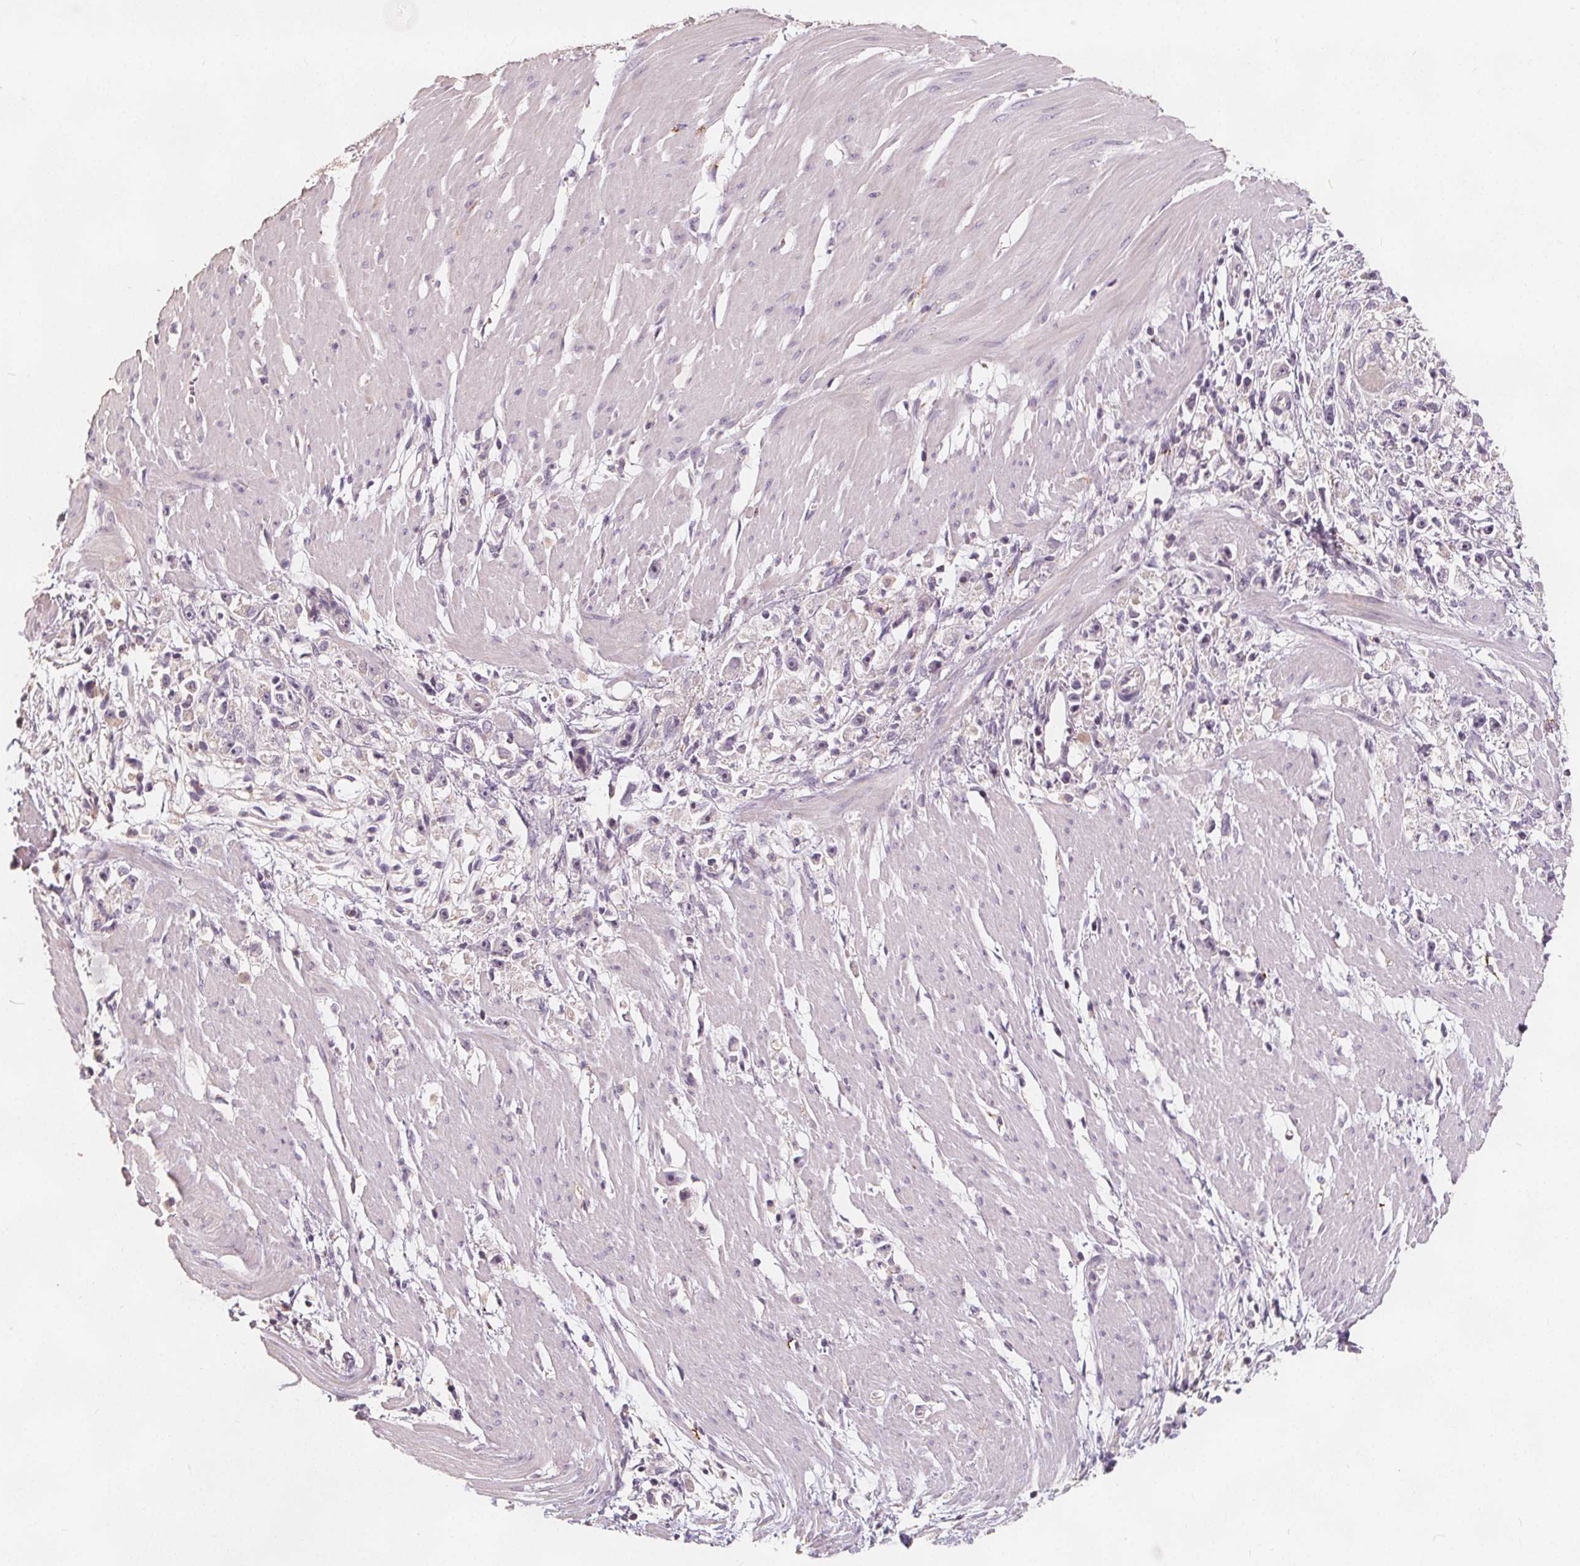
{"staining": {"intensity": "negative", "quantity": "none", "location": "none"}, "tissue": "stomach cancer", "cell_type": "Tumor cells", "image_type": "cancer", "snomed": [{"axis": "morphology", "description": "Adenocarcinoma, NOS"}, {"axis": "topography", "description": "Stomach"}], "caption": "A photomicrograph of human stomach adenocarcinoma is negative for staining in tumor cells.", "gene": "DRC3", "patient": {"sex": "female", "age": 59}}